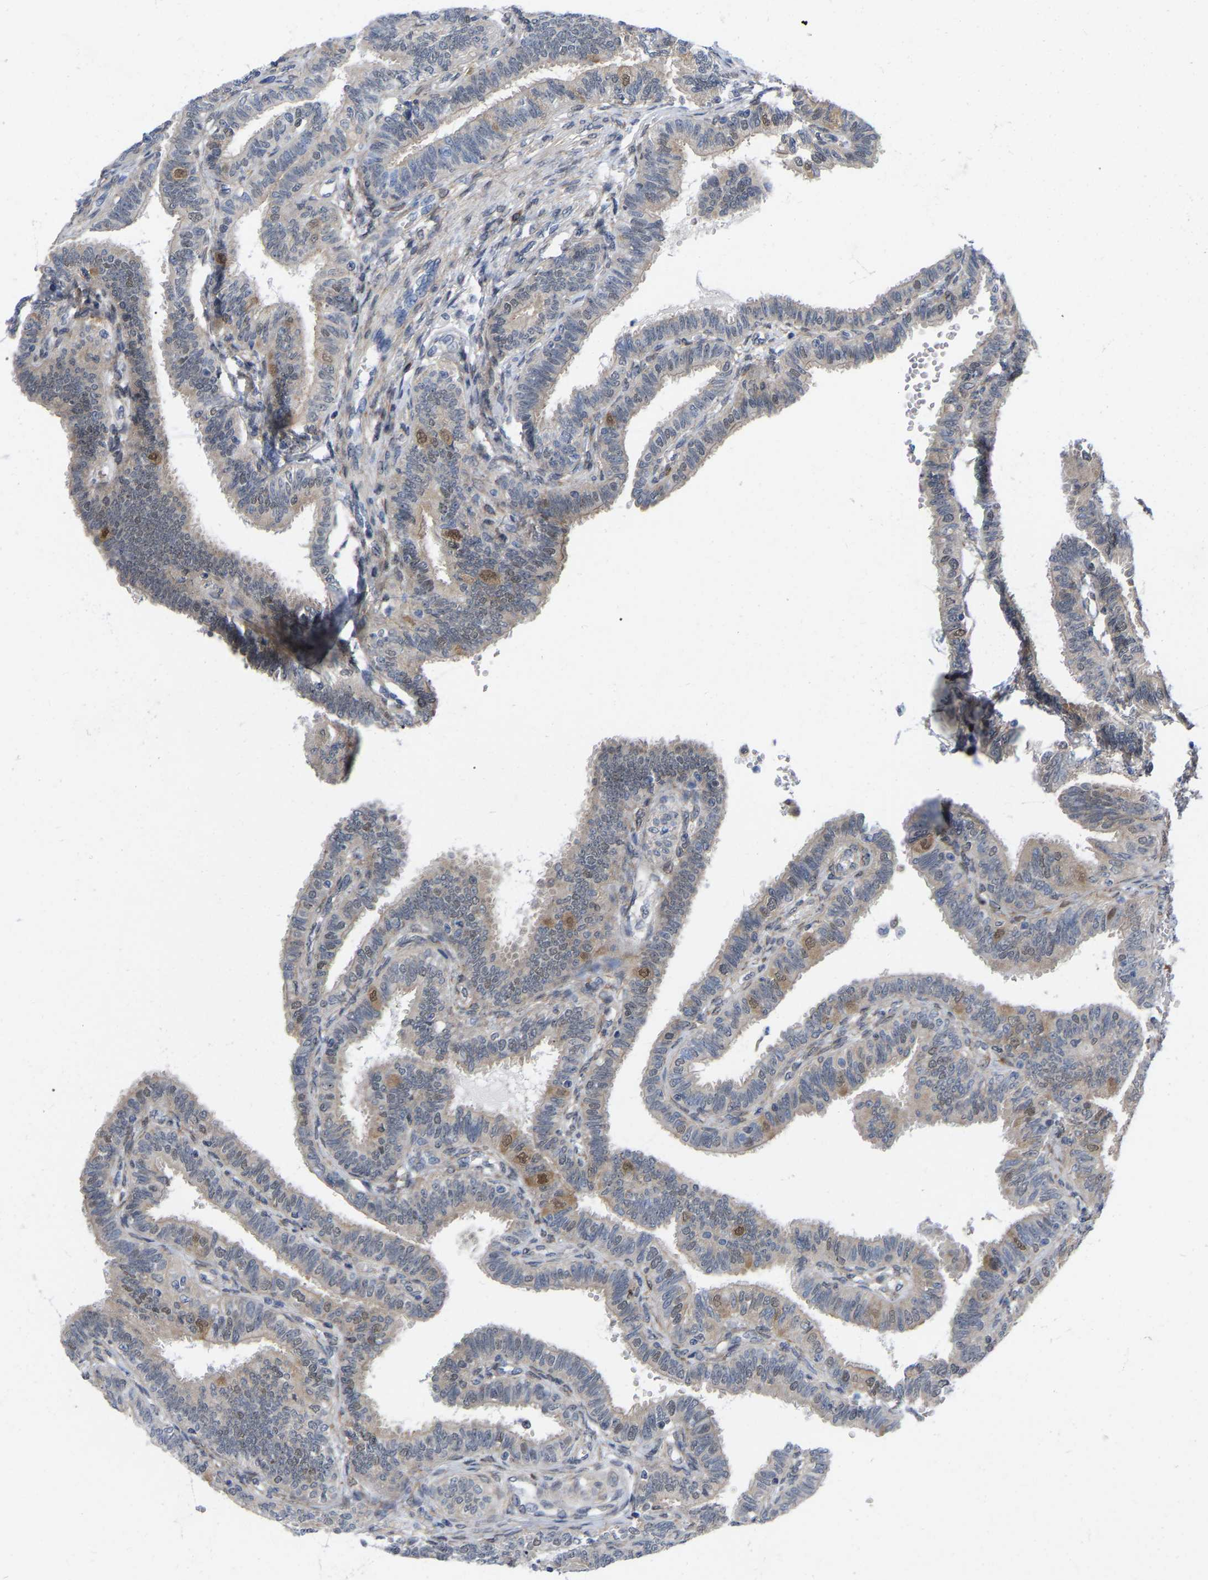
{"staining": {"intensity": "weak", "quantity": "25%-75%", "location": "cytoplasmic/membranous,nuclear"}, "tissue": "fallopian tube", "cell_type": "Glandular cells", "image_type": "normal", "snomed": [{"axis": "morphology", "description": "Normal tissue, NOS"}, {"axis": "topography", "description": "Fallopian tube"}, {"axis": "topography", "description": "Placenta"}], "caption": "Immunohistochemical staining of normal human fallopian tube demonstrates weak cytoplasmic/membranous,nuclear protein positivity in about 25%-75% of glandular cells.", "gene": "UBE4B", "patient": {"sex": "female", "age": 34}}